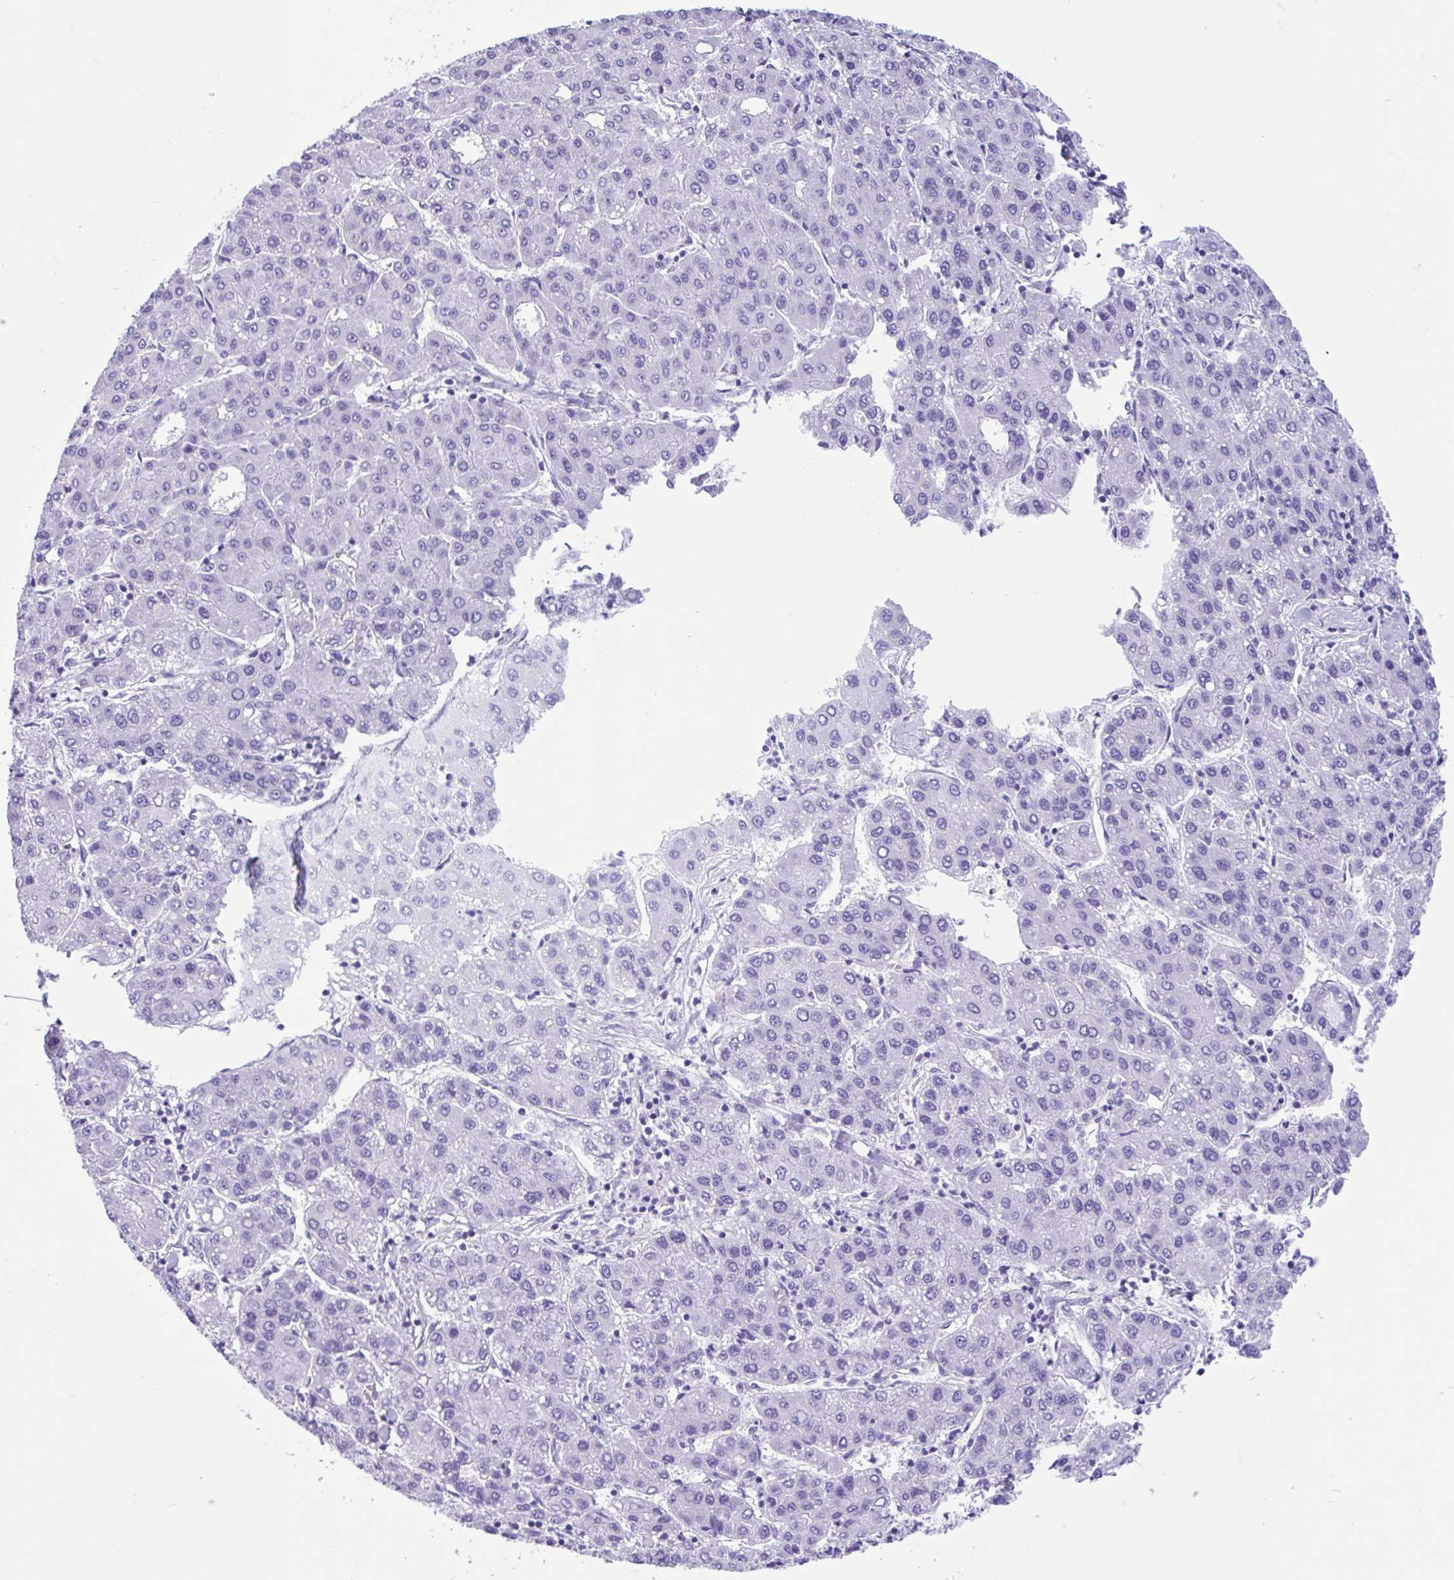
{"staining": {"intensity": "negative", "quantity": "none", "location": "none"}, "tissue": "liver cancer", "cell_type": "Tumor cells", "image_type": "cancer", "snomed": [{"axis": "morphology", "description": "Carcinoma, Hepatocellular, NOS"}, {"axis": "topography", "description": "Liver"}], "caption": "The micrograph reveals no staining of tumor cells in liver cancer.", "gene": "IAPP", "patient": {"sex": "male", "age": 65}}